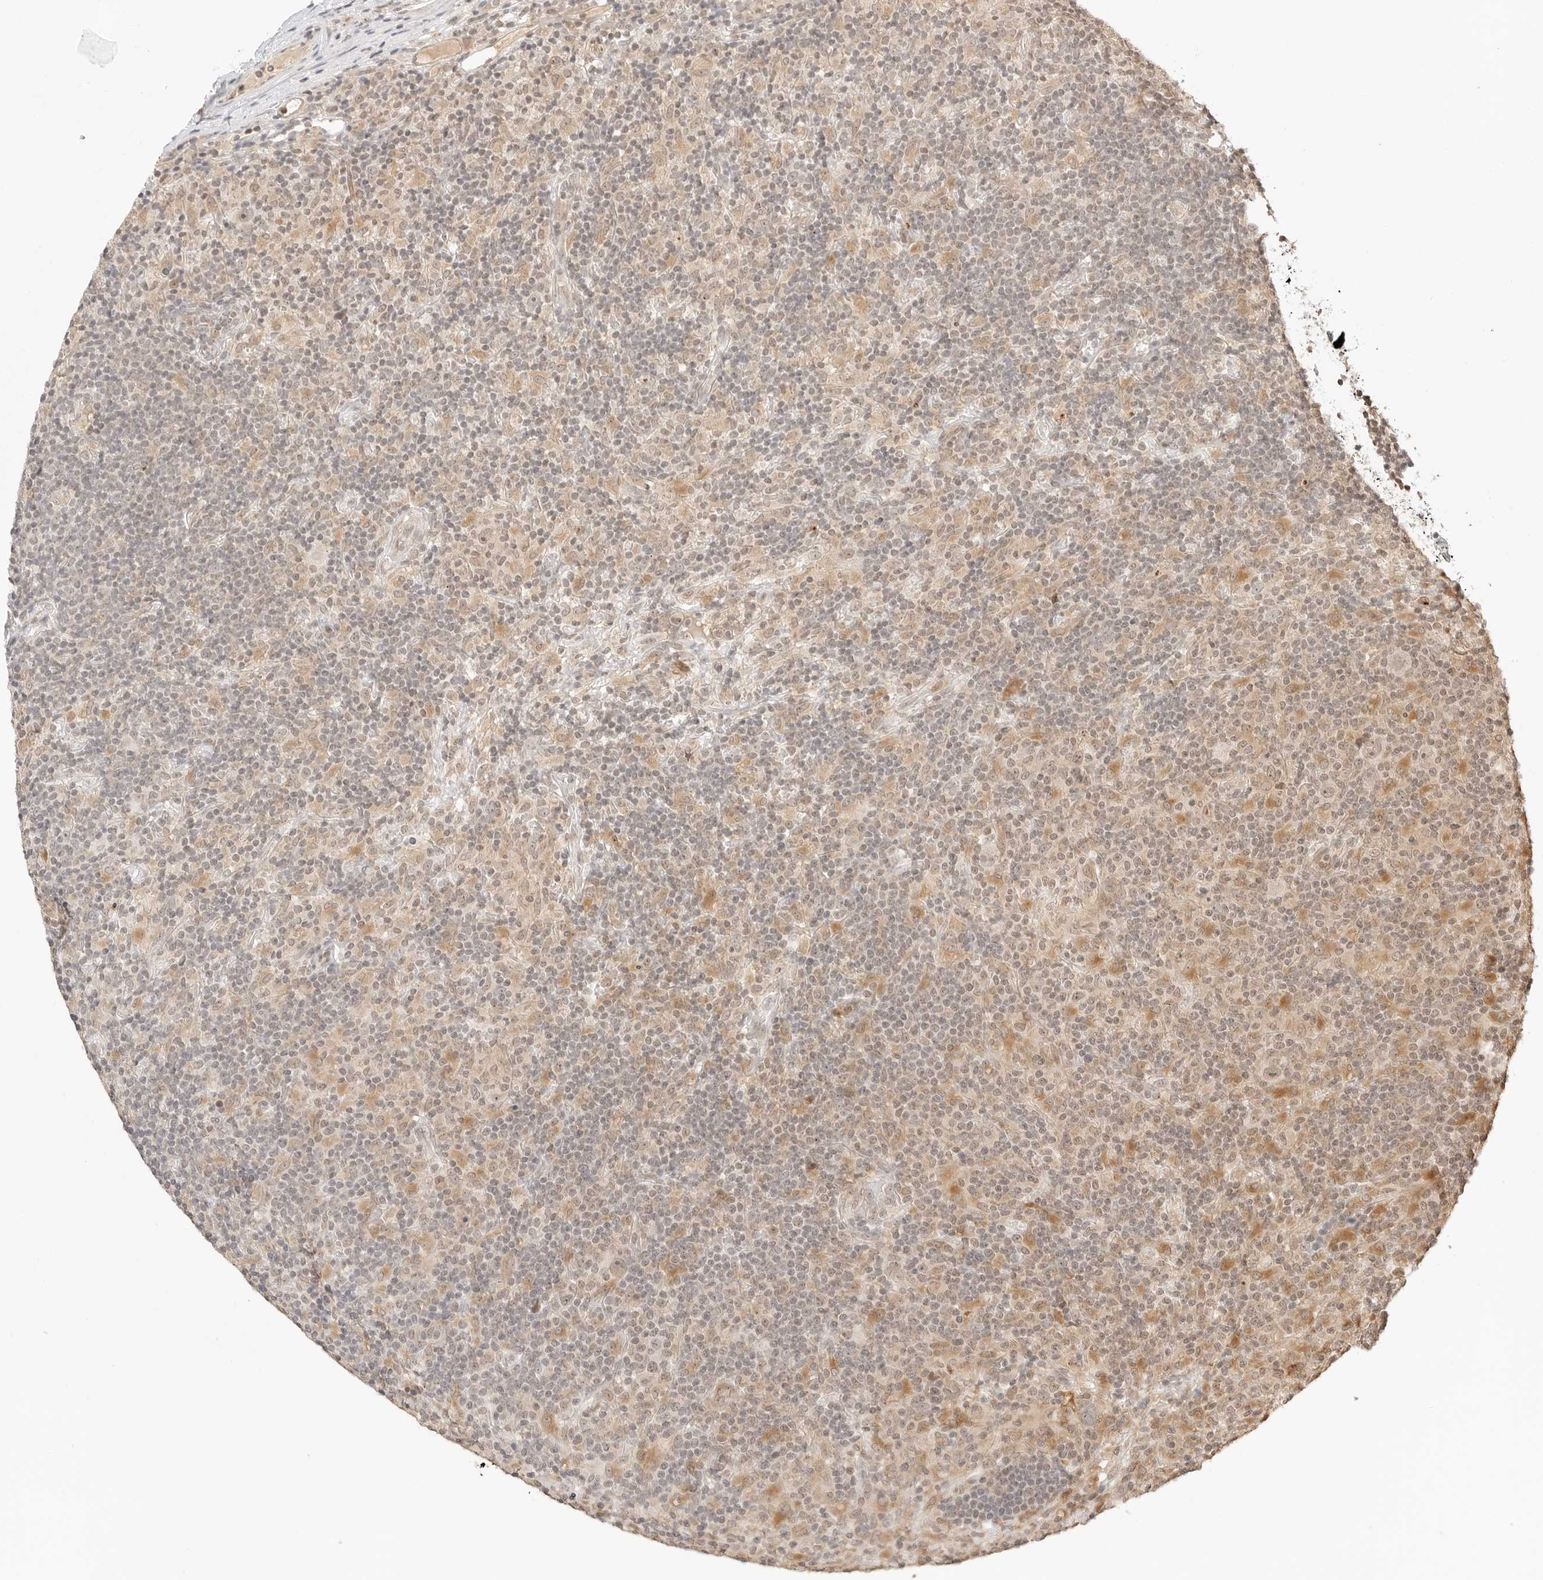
{"staining": {"intensity": "weak", "quantity": ">75%", "location": "nuclear"}, "tissue": "lymphoma", "cell_type": "Tumor cells", "image_type": "cancer", "snomed": [{"axis": "morphology", "description": "Hodgkin's disease, NOS"}, {"axis": "topography", "description": "Lymph node"}], "caption": "Protein staining reveals weak nuclear positivity in about >75% of tumor cells in Hodgkin's disease. (brown staining indicates protein expression, while blue staining denotes nuclei).", "gene": "SEPTIN4", "patient": {"sex": "male", "age": 70}}